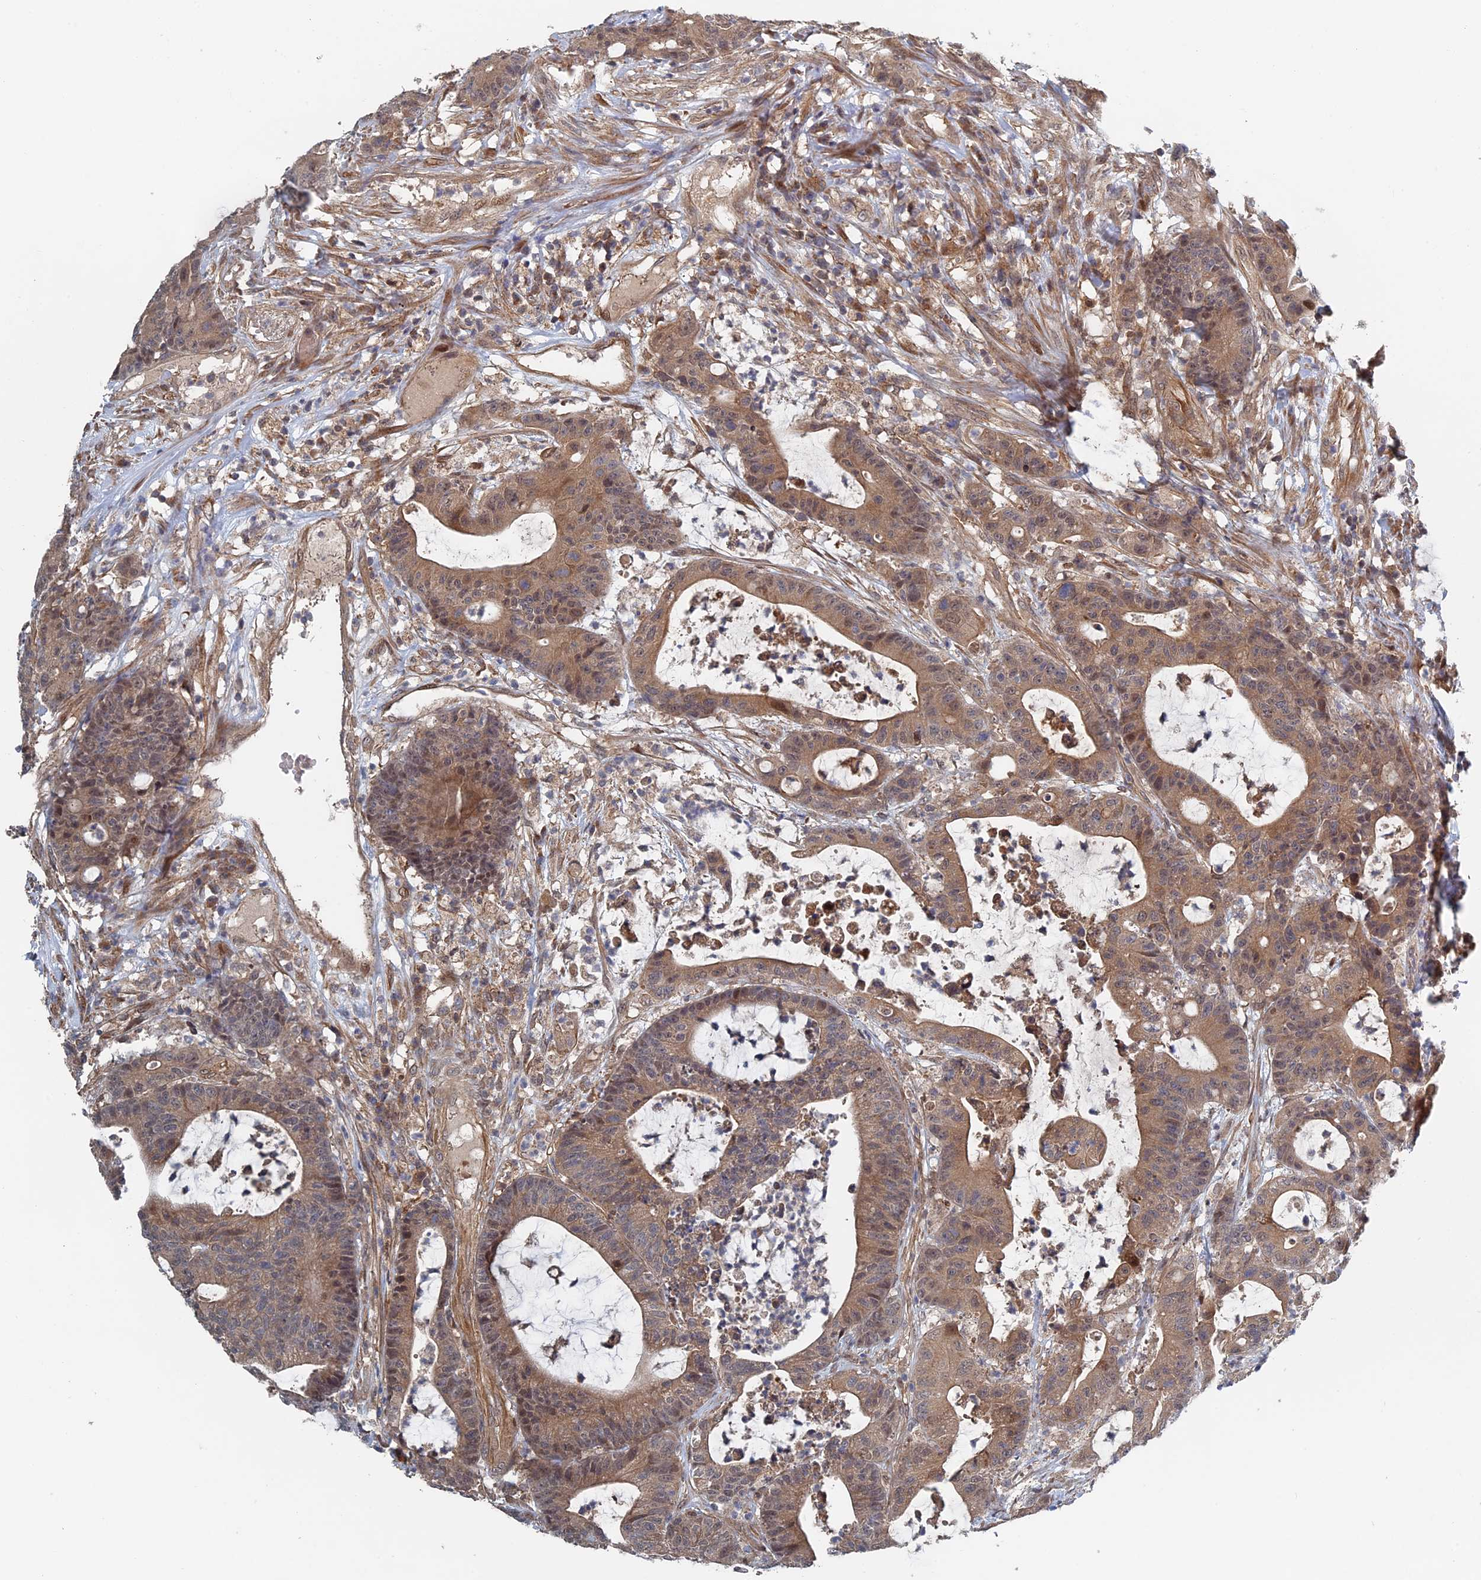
{"staining": {"intensity": "moderate", "quantity": ">75%", "location": "cytoplasmic/membranous,nuclear"}, "tissue": "colorectal cancer", "cell_type": "Tumor cells", "image_type": "cancer", "snomed": [{"axis": "morphology", "description": "Adenocarcinoma, NOS"}, {"axis": "topography", "description": "Colon"}], "caption": "Immunohistochemistry staining of colorectal adenocarcinoma, which displays medium levels of moderate cytoplasmic/membranous and nuclear positivity in about >75% of tumor cells indicating moderate cytoplasmic/membranous and nuclear protein staining. The staining was performed using DAB (brown) for protein detection and nuclei were counterstained in hematoxylin (blue).", "gene": "ELOVL6", "patient": {"sex": "female", "age": 84}}